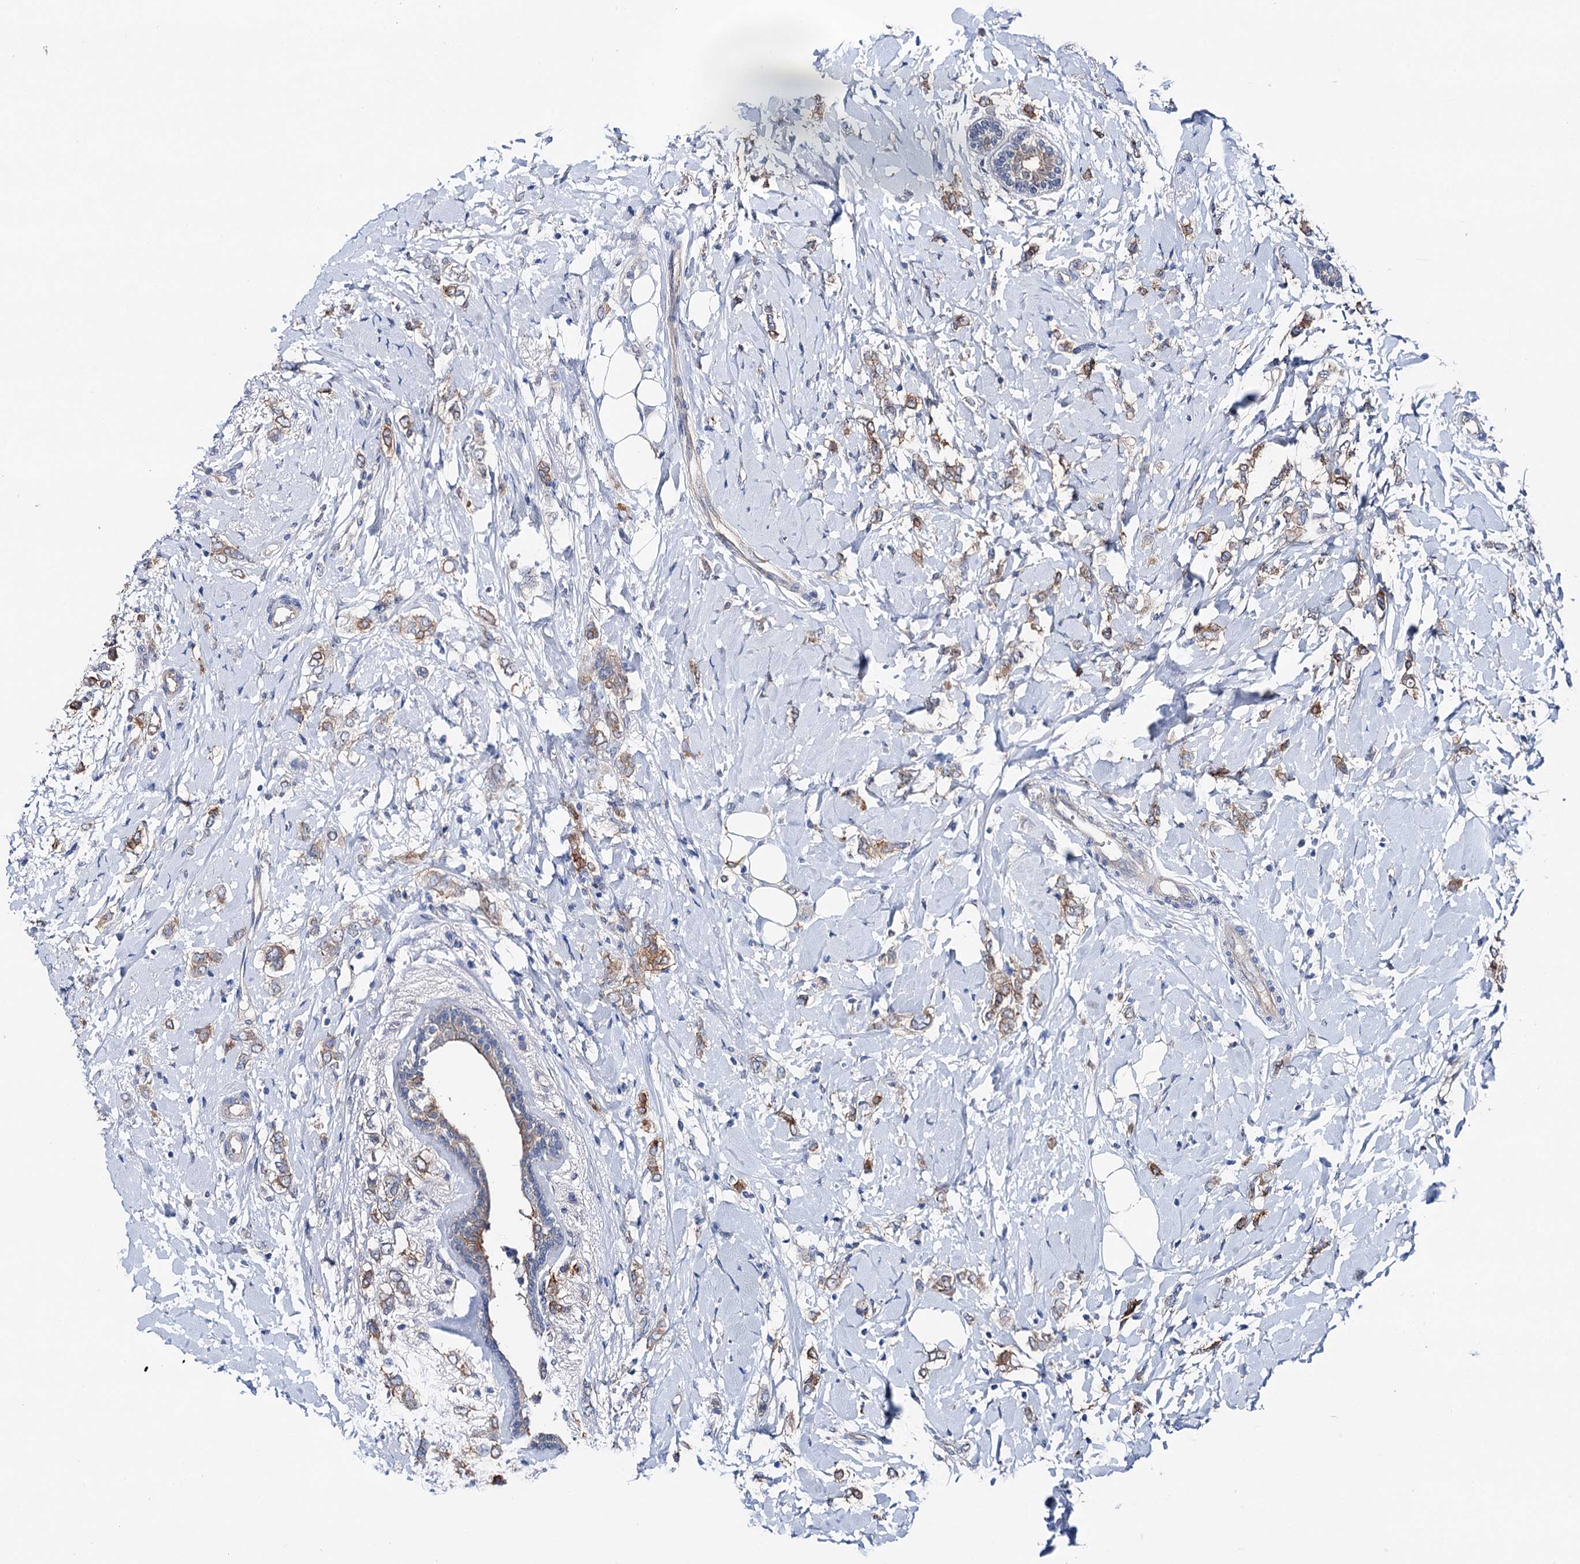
{"staining": {"intensity": "moderate", "quantity": ">75%", "location": "cytoplasmic/membranous"}, "tissue": "breast cancer", "cell_type": "Tumor cells", "image_type": "cancer", "snomed": [{"axis": "morphology", "description": "Normal tissue, NOS"}, {"axis": "morphology", "description": "Lobular carcinoma"}, {"axis": "topography", "description": "Breast"}], "caption": "The image reveals immunohistochemical staining of breast lobular carcinoma. There is moderate cytoplasmic/membranous positivity is identified in approximately >75% of tumor cells.", "gene": "SHROOM1", "patient": {"sex": "female", "age": 47}}